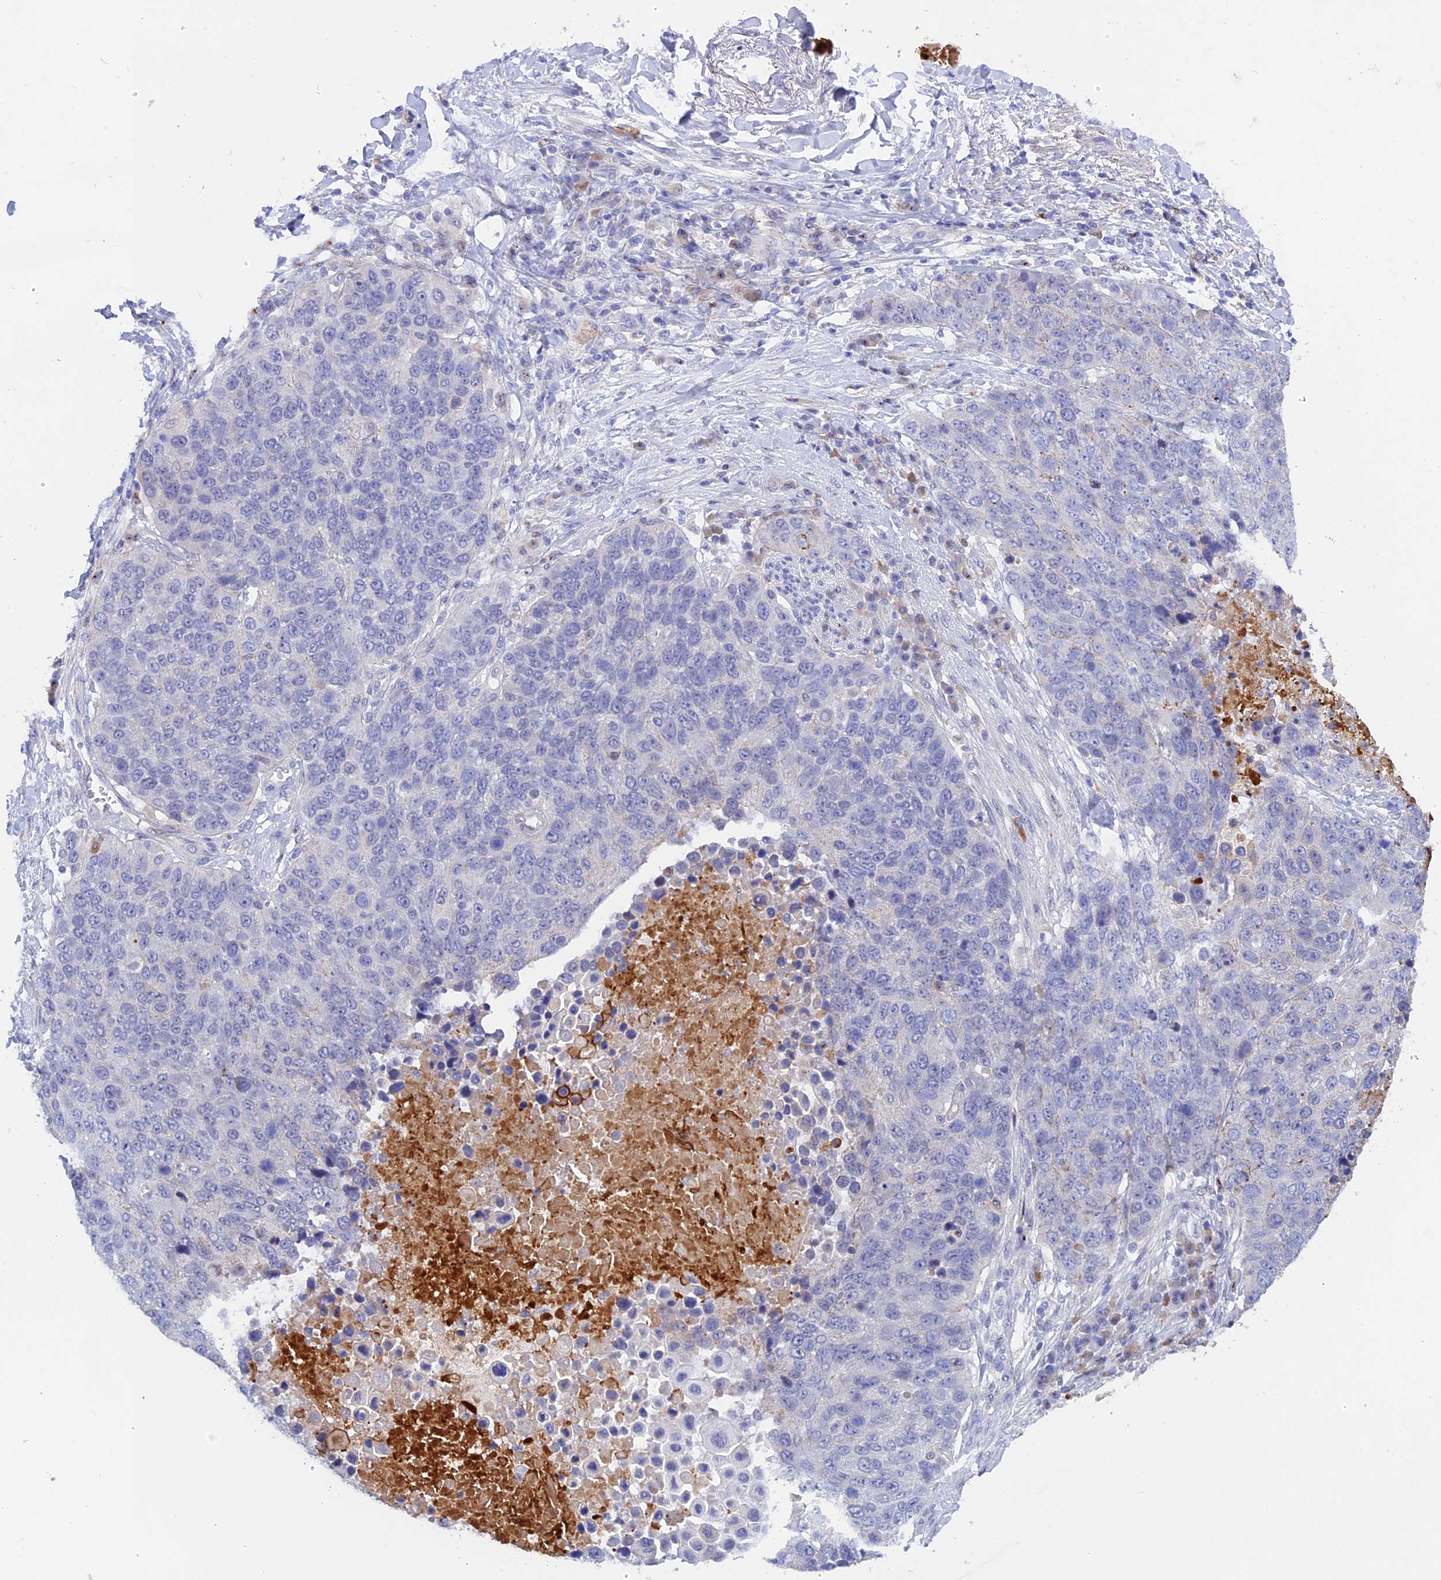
{"staining": {"intensity": "negative", "quantity": "none", "location": "none"}, "tissue": "lung cancer", "cell_type": "Tumor cells", "image_type": "cancer", "snomed": [{"axis": "morphology", "description": "Normal tissue, NOS"}, {"axis": "morphology", "description": "Squamous cell carcinoma, NOS"}, {"axis": "topography", "description": "Lymph node"}, {"axis": "topography", "description": "Lung"}], "caption": "Micrograph shows no significant protein staining in tumor cells of lung cancer (squamous cell carcinoma).", "gene": "GK5", "patient": {"sex": "male", "age": 66}}